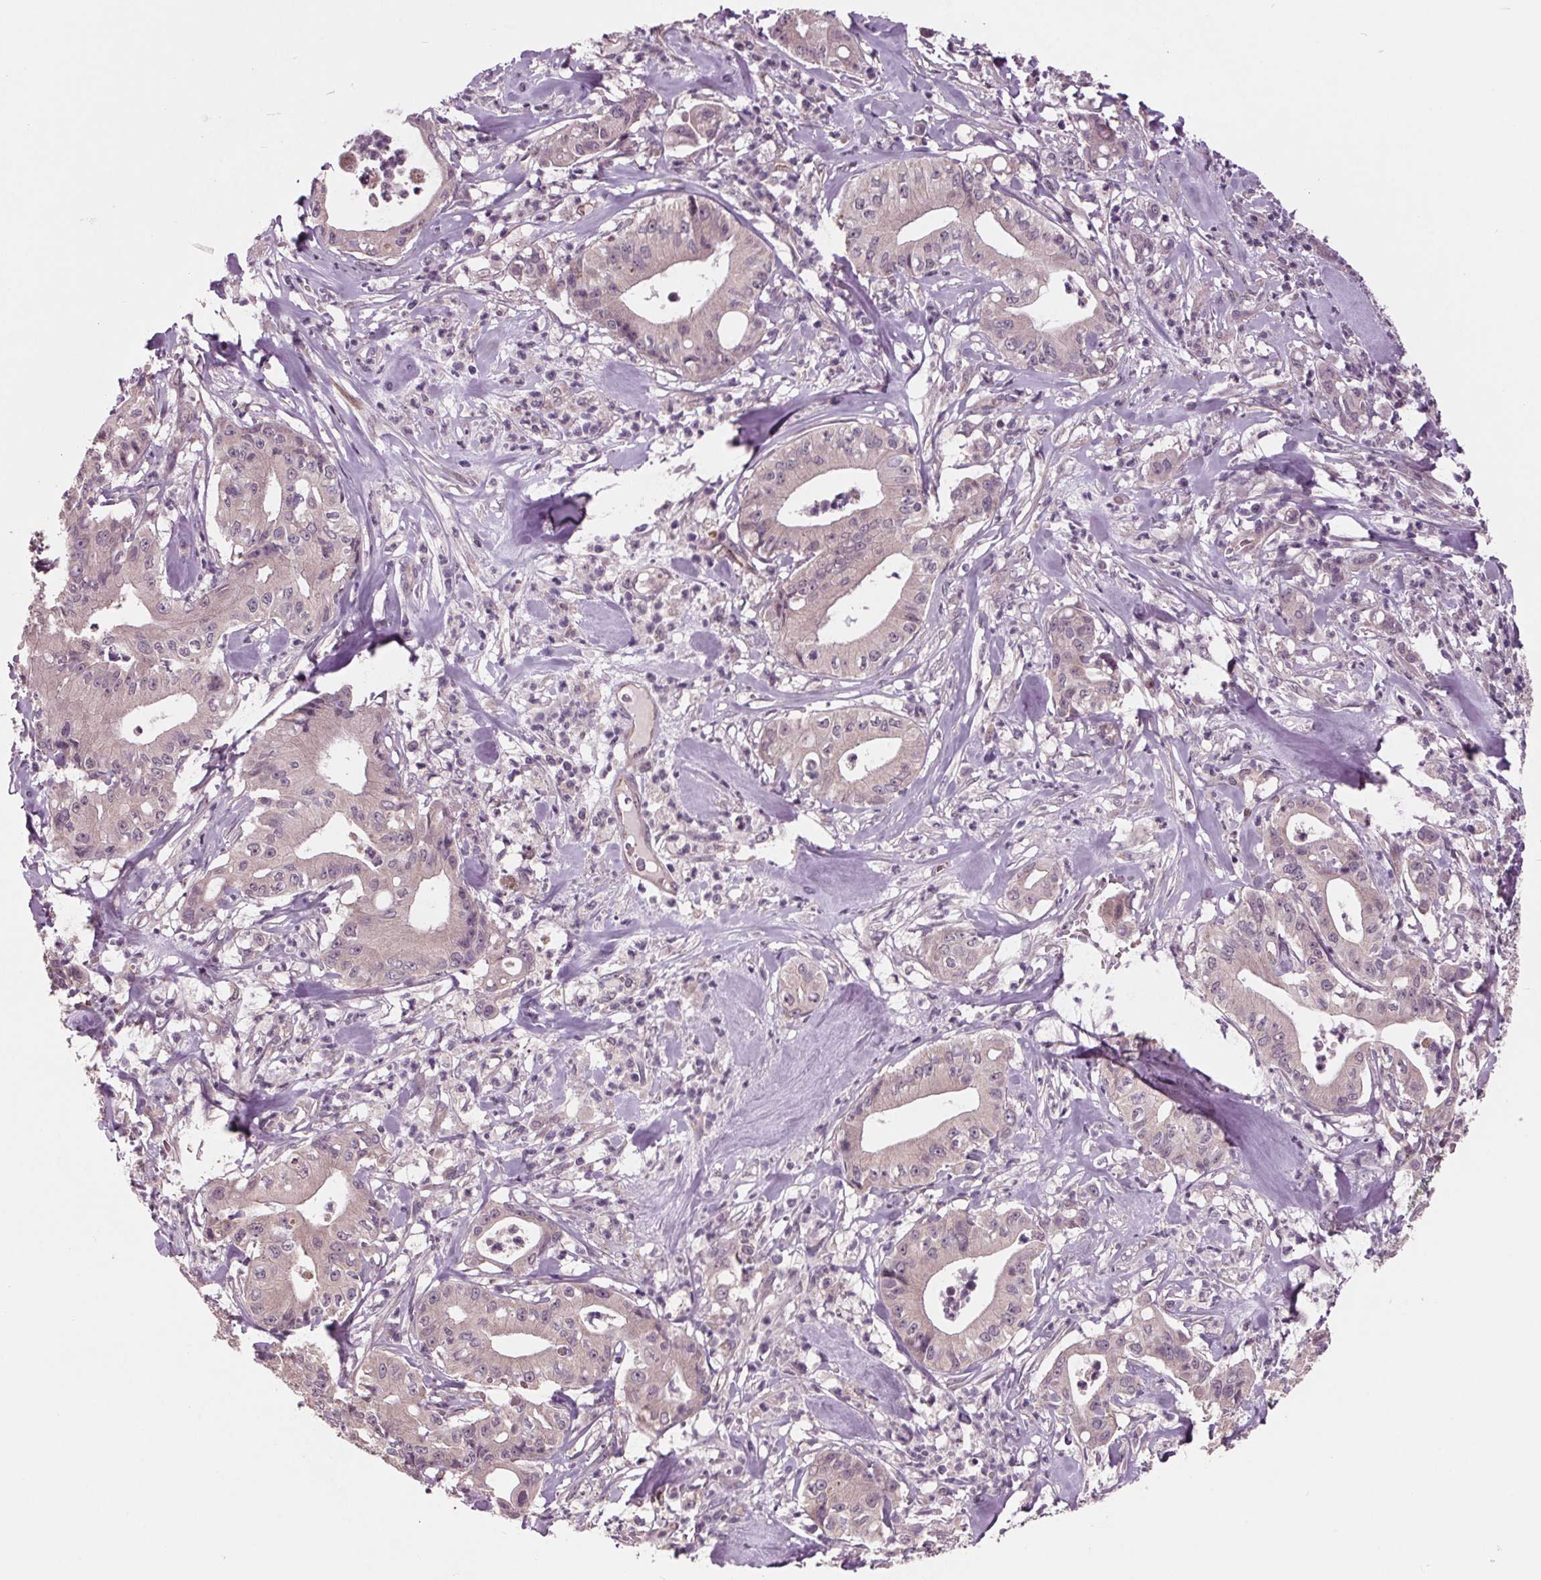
{"staining": {"intensity": "weak", "quantity": "25%-75%", "location": "cytoplasmic/membranous"}, "tissue": "pancreatic cancer", "cell_type": "Tumor cells", "image_type": "cancer", "snomed": [{"axis": "morphology", "description": "Adenocarcinoma, NOS"}, {"axis": "topography", "description": "Pancreas"}], "caption": "High-magnification brightfield microscopy of adenocarcinoma (pancreatic) stained with DAB (brown) and counterstained with hematoxylin (blue). tumor cells exhibit weak cytoplasmic/membranous staining is seen in approximately25%-75% of cells. (DAB IHC, brown staining for protein, blue staining for nuclei).", "gene": "MAPK8", "patient": {"sex": "male", "age": 71}}